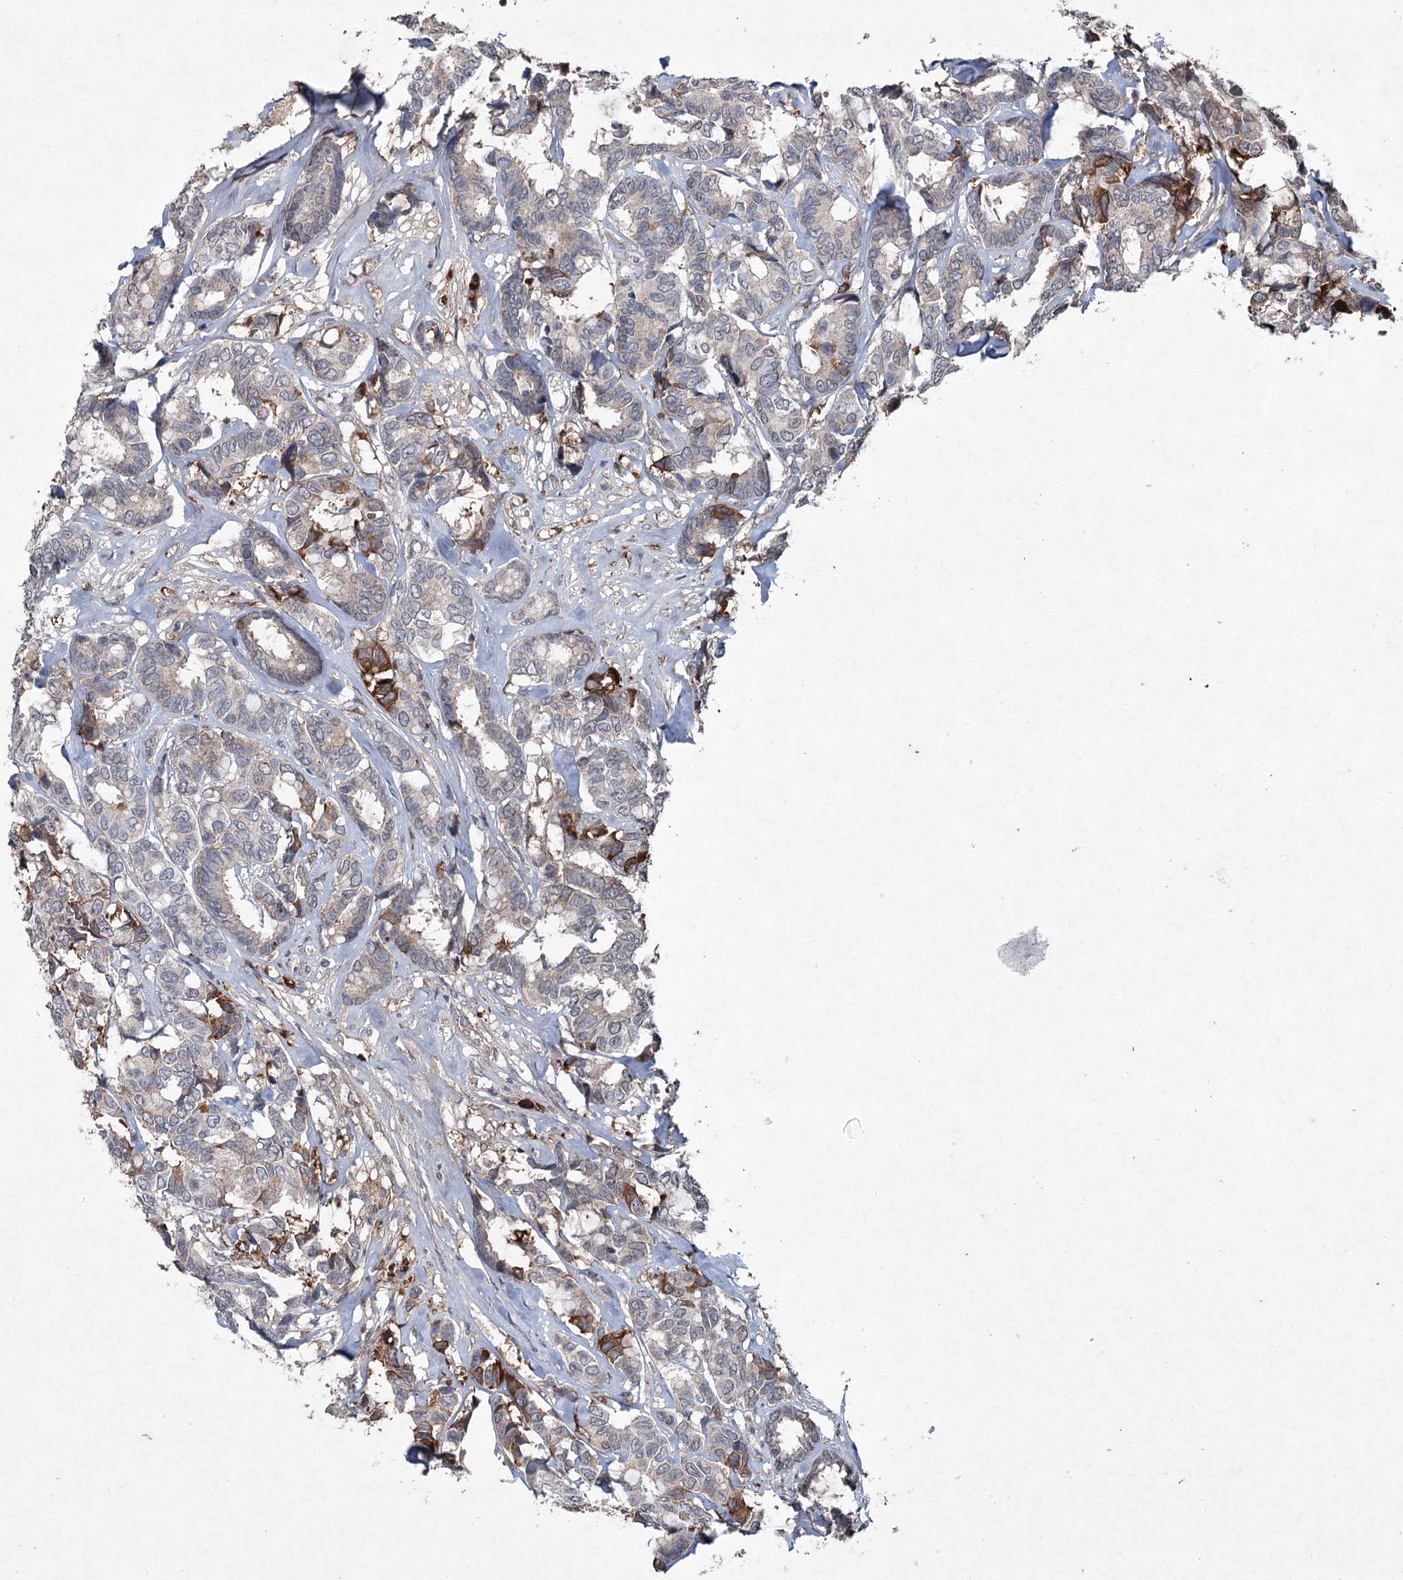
{"staining": {"intensity": "moderate", "quantity": "<25%", "location": "cytoplasmic/membranous"}, "tissue": "breast cancer", "cell_type": "Tumor cells", "image_type": "cancer", "snomed": [{"axis": "morphology", "description": "Duct carcinoma"}, {"axis": "topography", "description": "Breast"}], "caption": "A high-resolution micrograph shows IHC staining of infiltrating ductal carcinoma (breast), which displays moderate cytoplasmic/membranous expression in approximately <25% of tumor cells.", "gene": "PGLYRP2", "patient": {"sex": "female", "age": 87}}